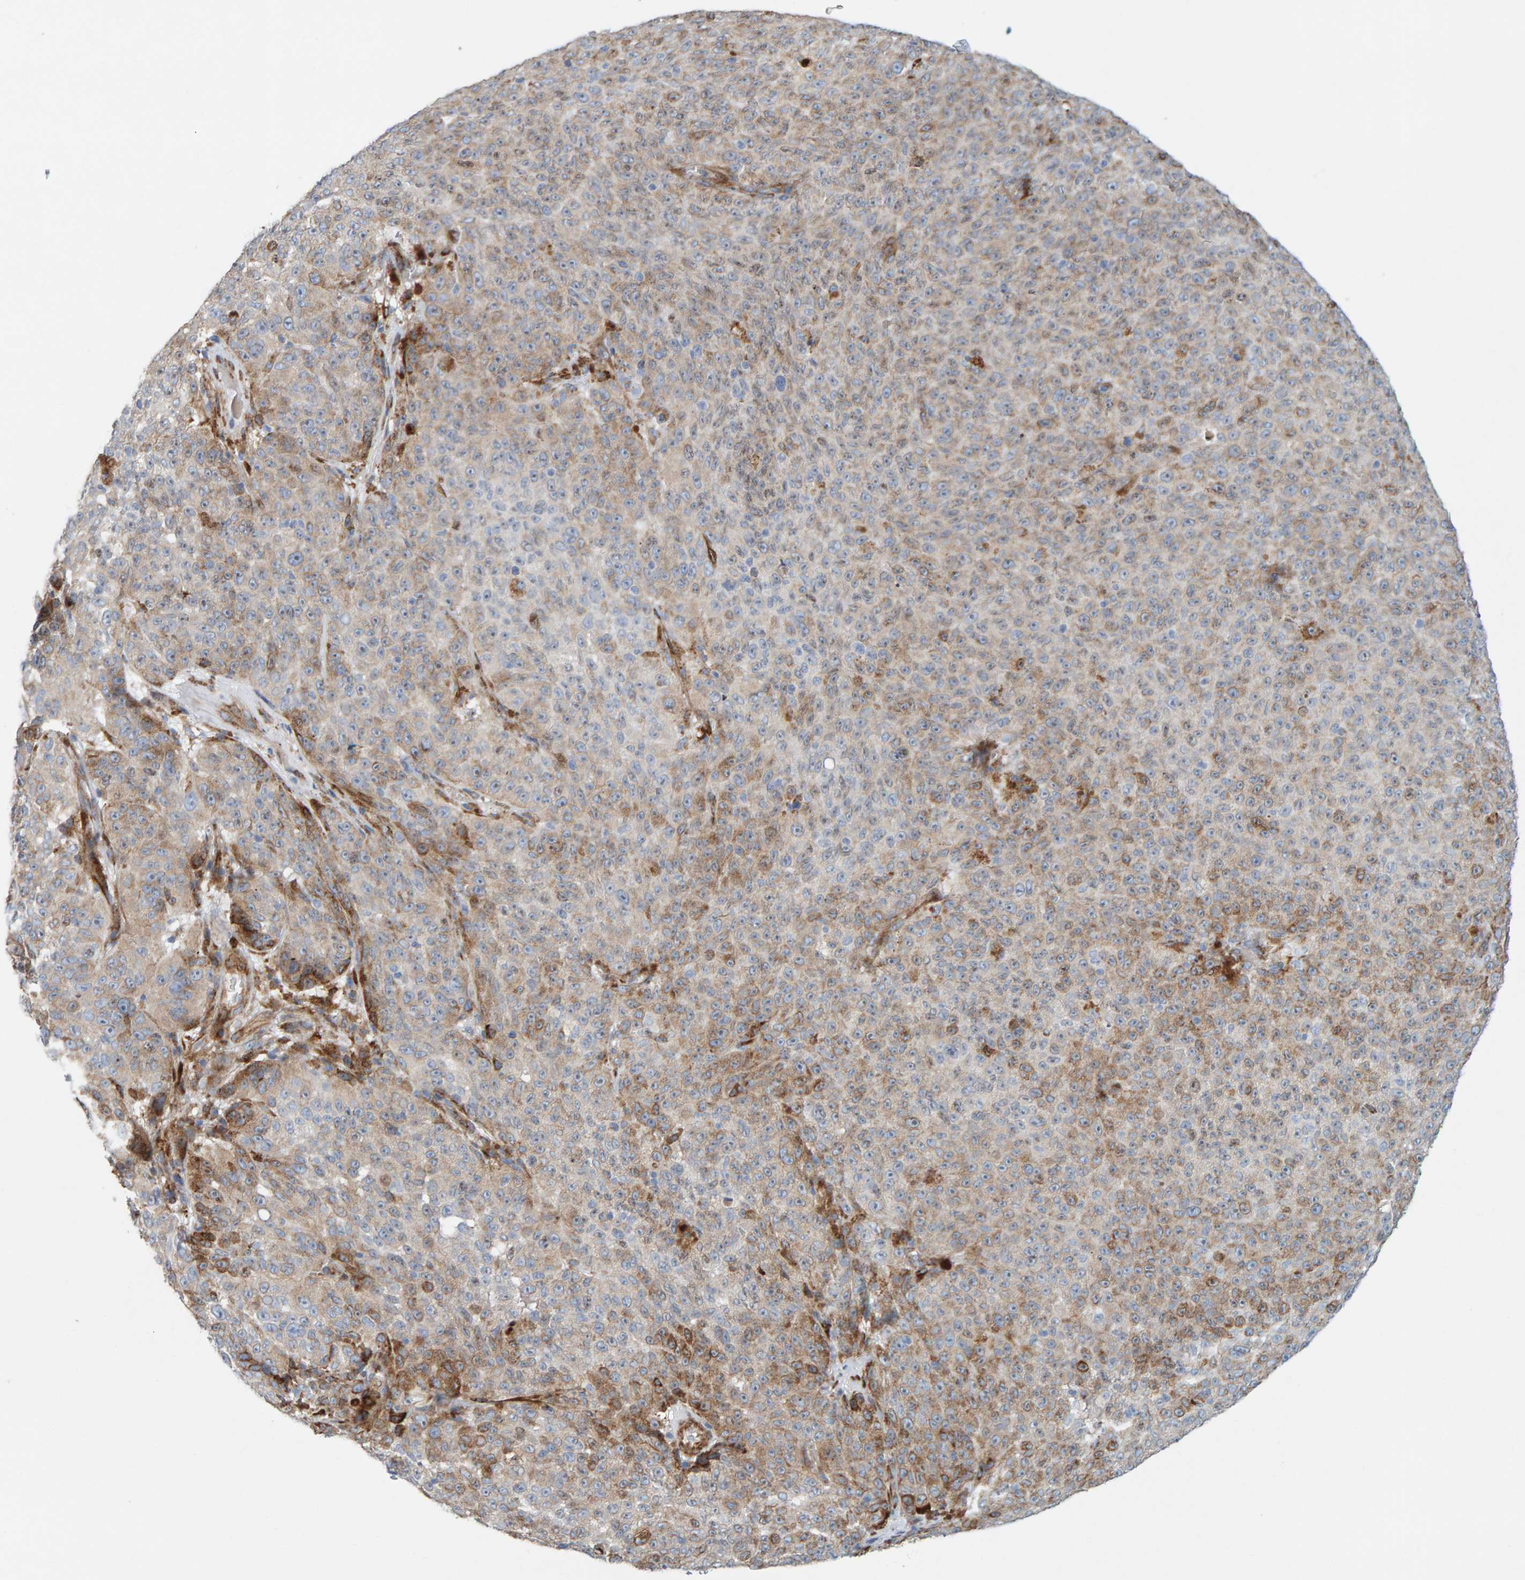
{"staining": {"intensity": "weak", "quantity": "25%-75%", "location": "cytoplasmic/membranous"}, "tissue": "melanoma", "cell_type": "Tumor cells", "image_type": "cancer", "snomed": [{"axis": "morphology", "description": "Malignant melanoma, NOS"}, {"axis": "topography", "description": "Skin"}], "caption": "High-power microscopy captured an immunohistochemistry (IHC) image of malignant melanoma, revealing weak cytoplasmic/membranous positivity in approximately 25%-75% of tumor cells.", "gene": "MMP16", "patient": {"sex": "female", "age": 82}}